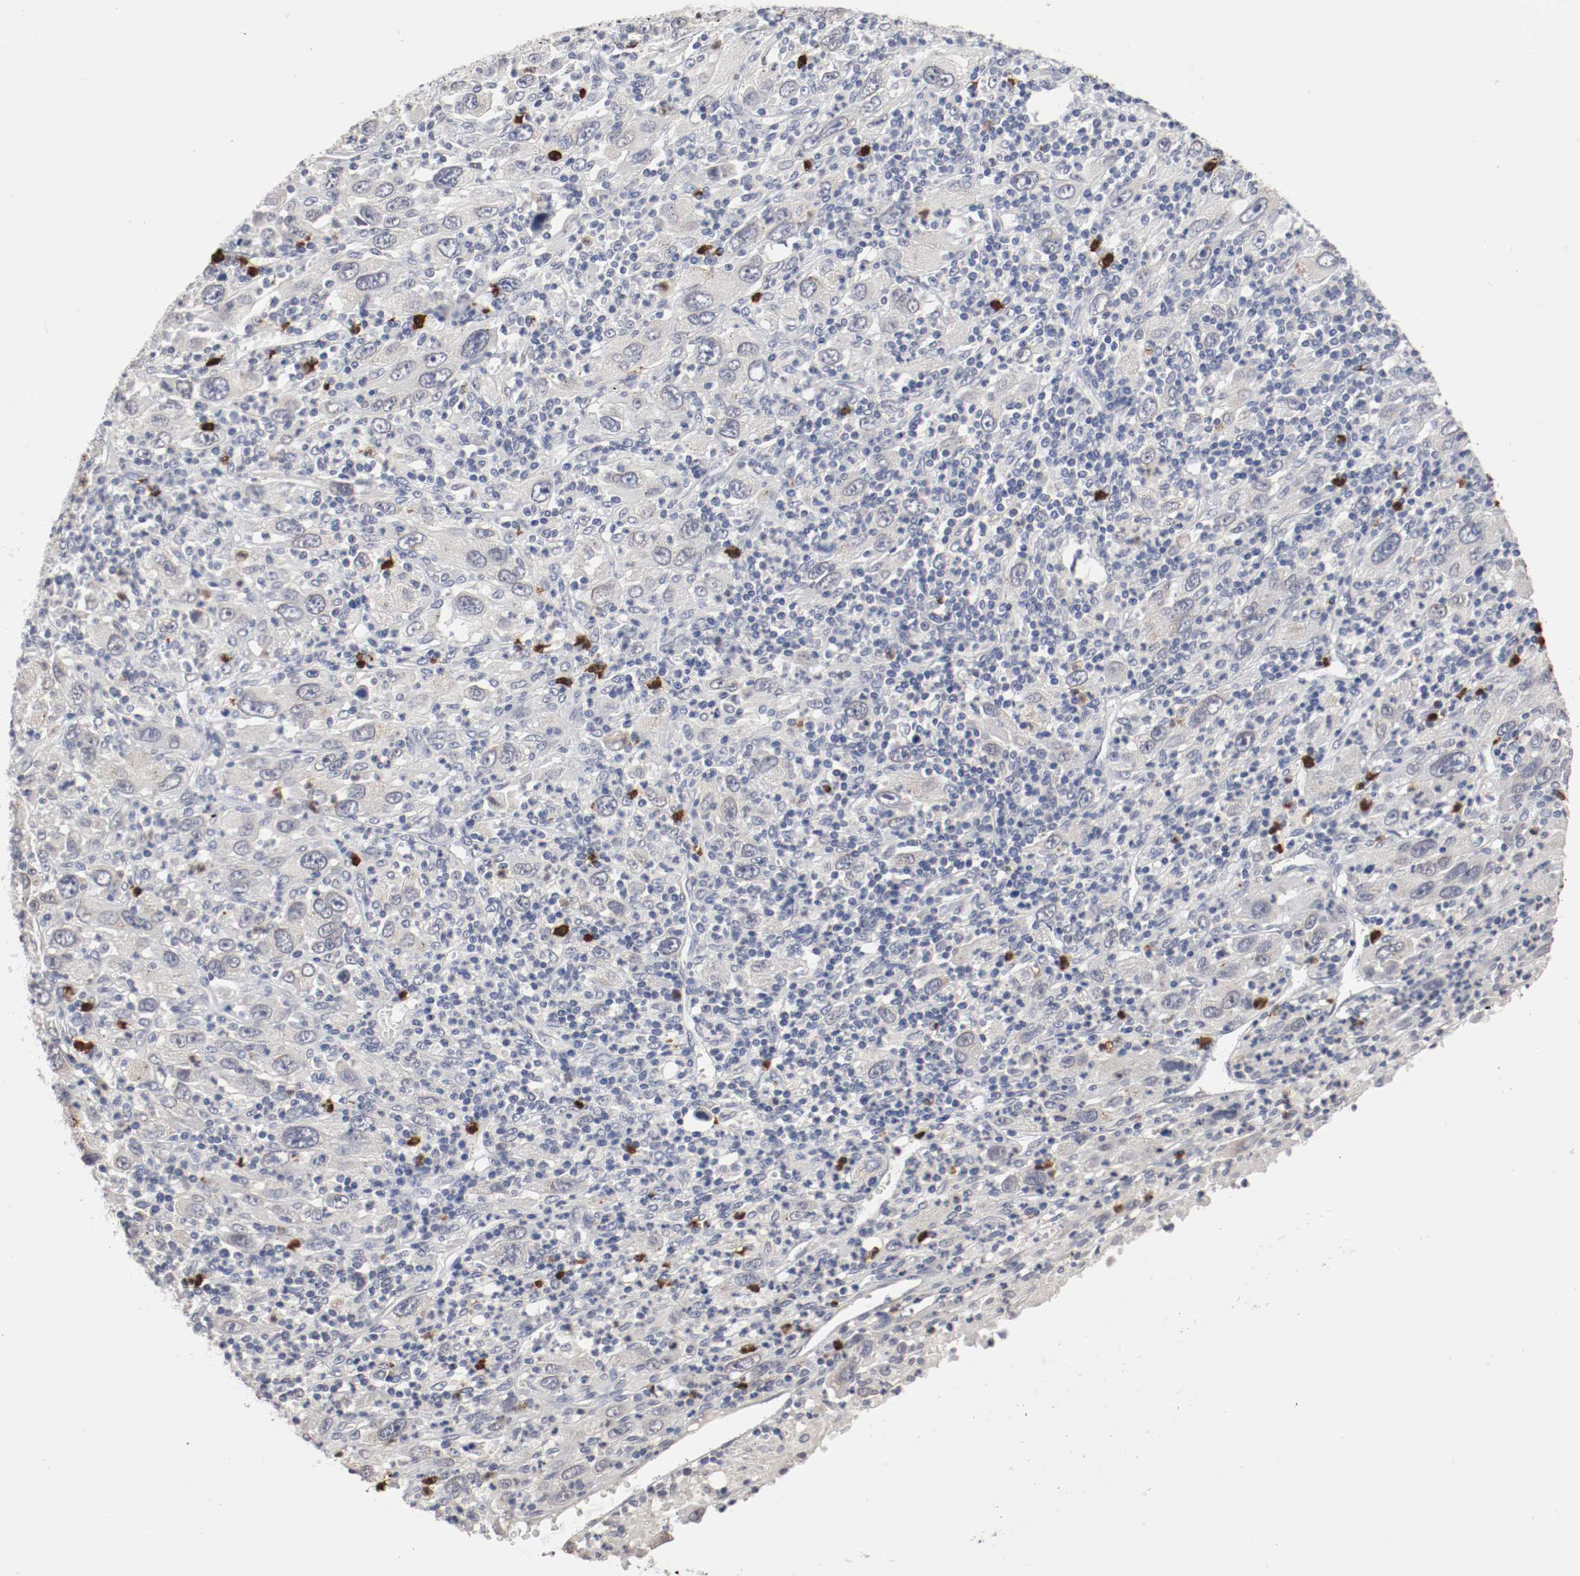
{"staining": {"intensity": "negative", "quantity": "none", "location": "none"}, "tissue": "melanoma", "cell_type": "Tumor cells", "image_type": "cancer", "snomed": [{"axis": "morphology", "description": "Malignant melanoma, Metastatic site"}, {"axis": "topography", "description": "Skin"}], "caption": "High power microscopy micrograph of an immunohistochemistry (IHC) micrograph of malignant melanoma (metastatic site), revealing no significant staining in tumor cells.", "gene": "CEBPE", "patient": {"sex": "female", "age": 56}}